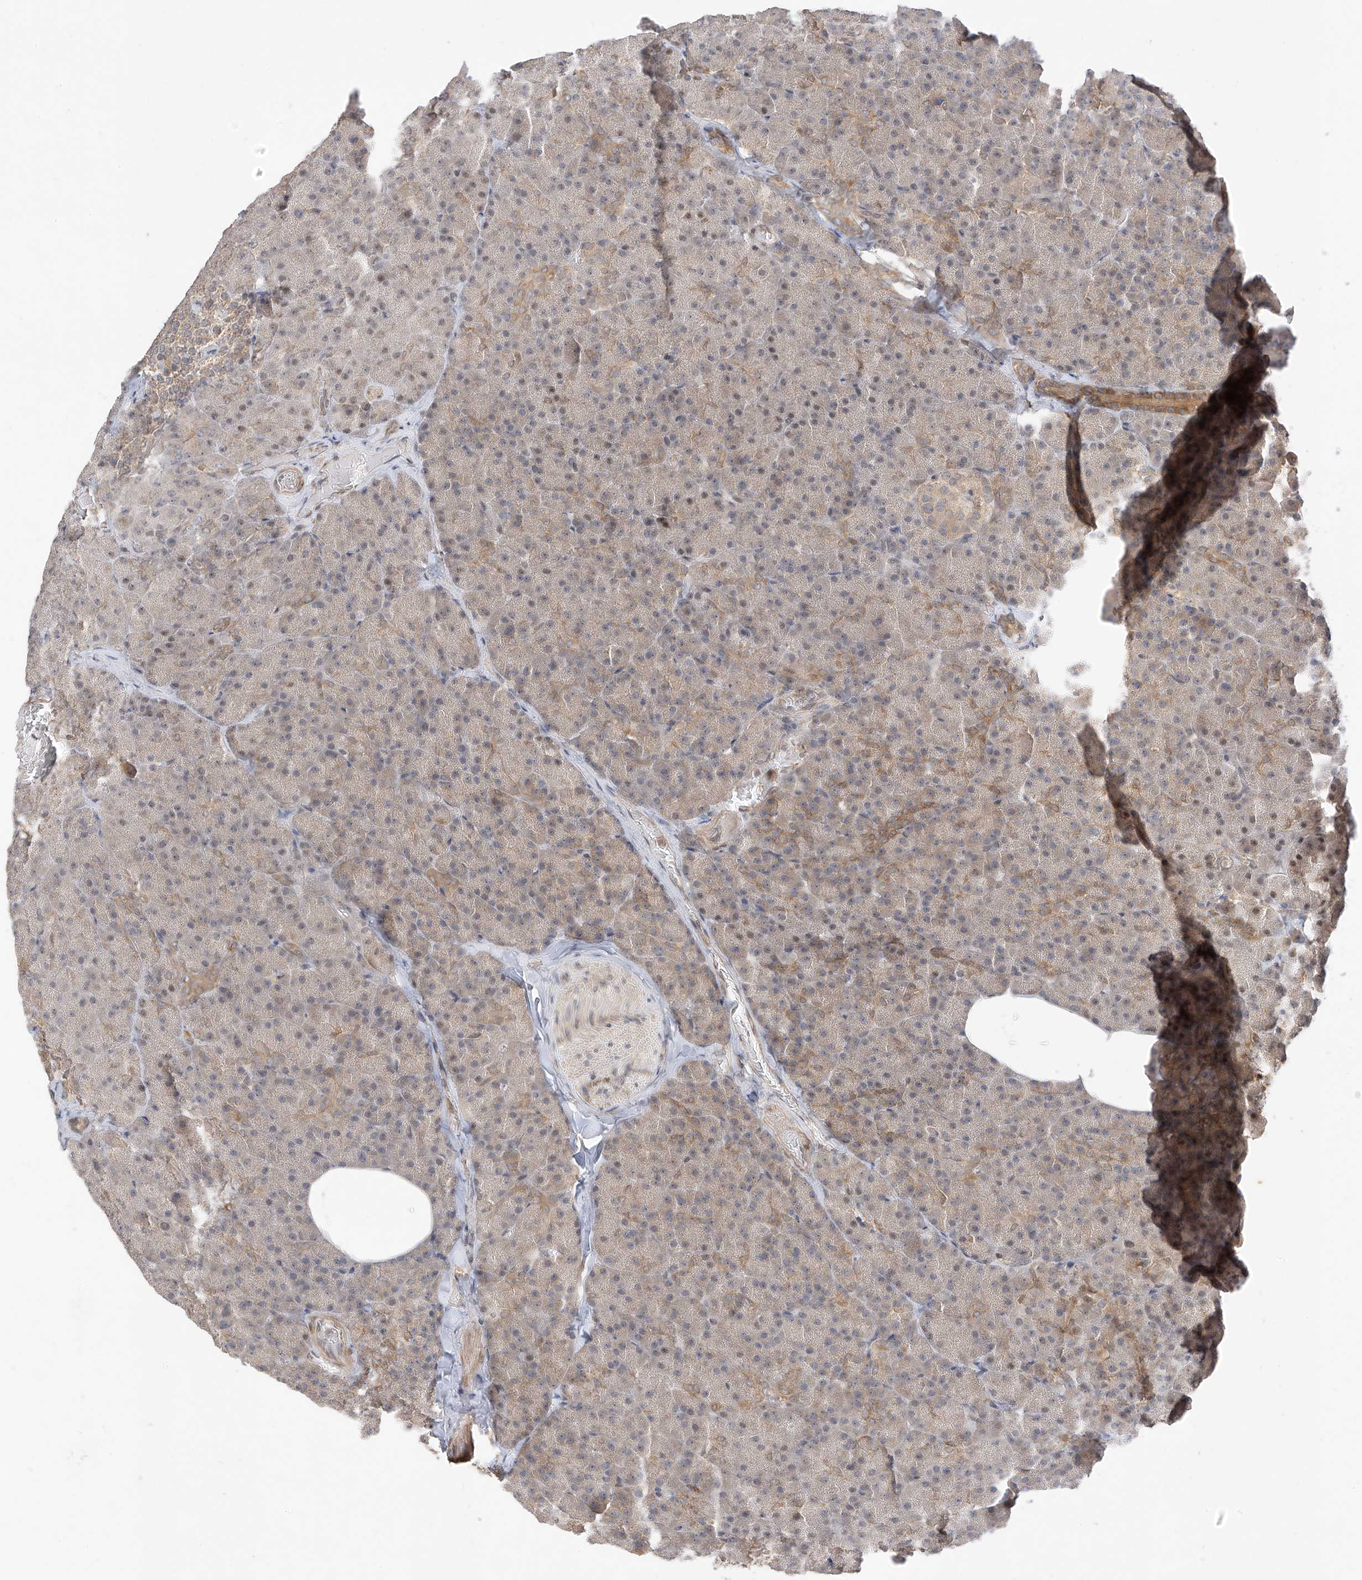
{"staining": {"intensity": "weak", "quantity": "<25%", "location": "cytoplasmic/membranous"}, "tissue": "pancreas", "cell_type": "Exocrine glandular cells", "image_type": "normal", "snomed": [{"axis": "morphology", "description": "Normal tissue, NOS"}, {"axis": "morphology", "description": "Carcinoid, malignant, NOS"}, {"axis": "topography", "description": "Pancreas"}], "caption": "Immunohistochemistry of unremarkable human pancreas shows no expression in exocrine glandular cells.", "gene": "MRTFA", "patient": {"sex": "female", "age": 35}}